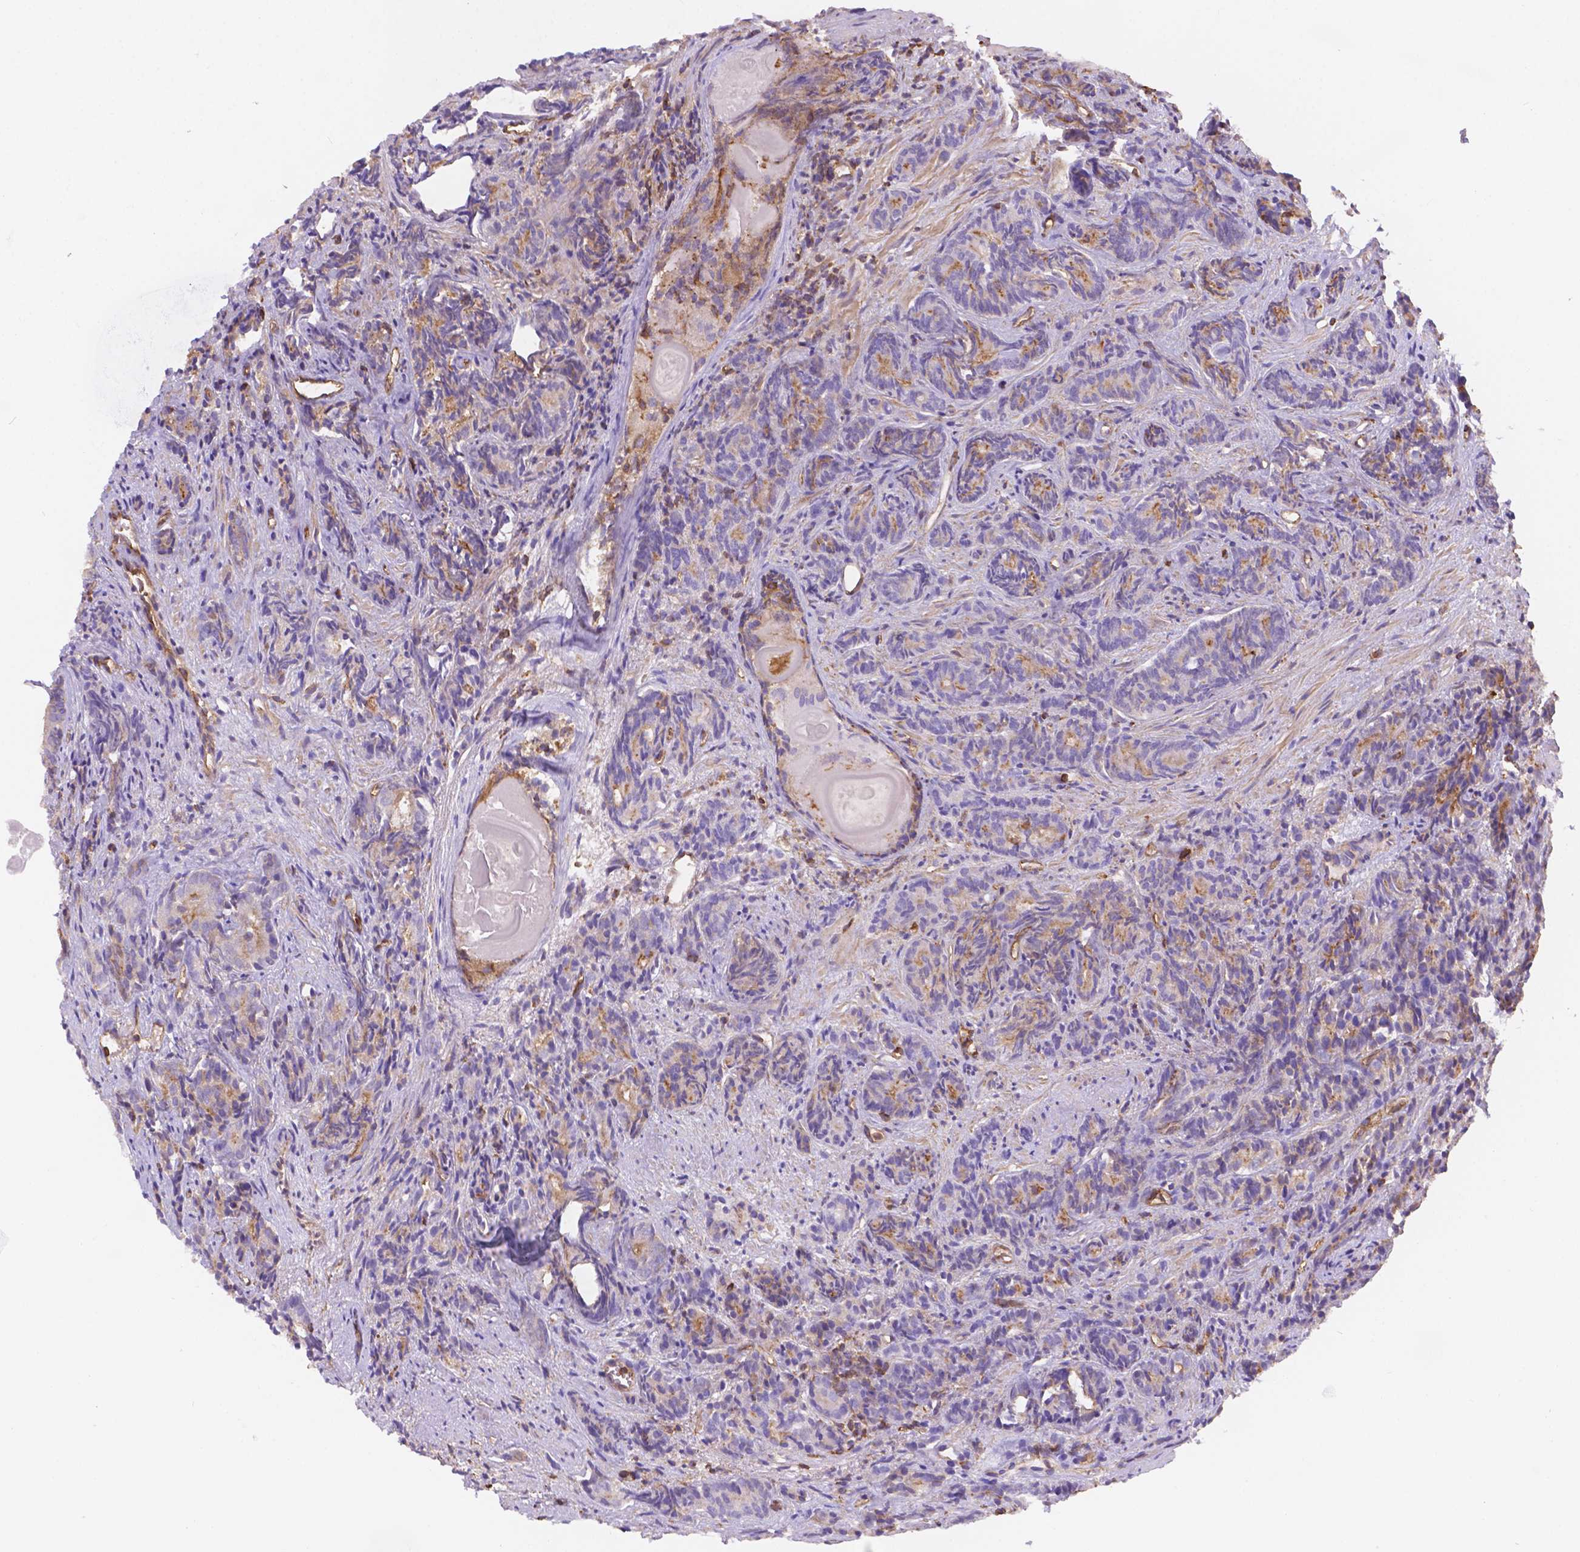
{"staining": {"intensity": "negative", "quantity": "none", "location": "none"}, "tissue": "prostate cancer", "cell_type": "Tumor cells", "image_type": "cancer", "snomed": [{"axis": "morphology", "description": "Adenocarcinoma, High grade"}, {"axis": "topography", "description": "Prostate"}], "caption": "A high-resolution photomicrograph shows immunohistochemistry staining of prostate cancer, which demonstrates no significant staining in tumor cells.", "gene": "DMWD", "patient": {"sex": "male", "age": 84}}